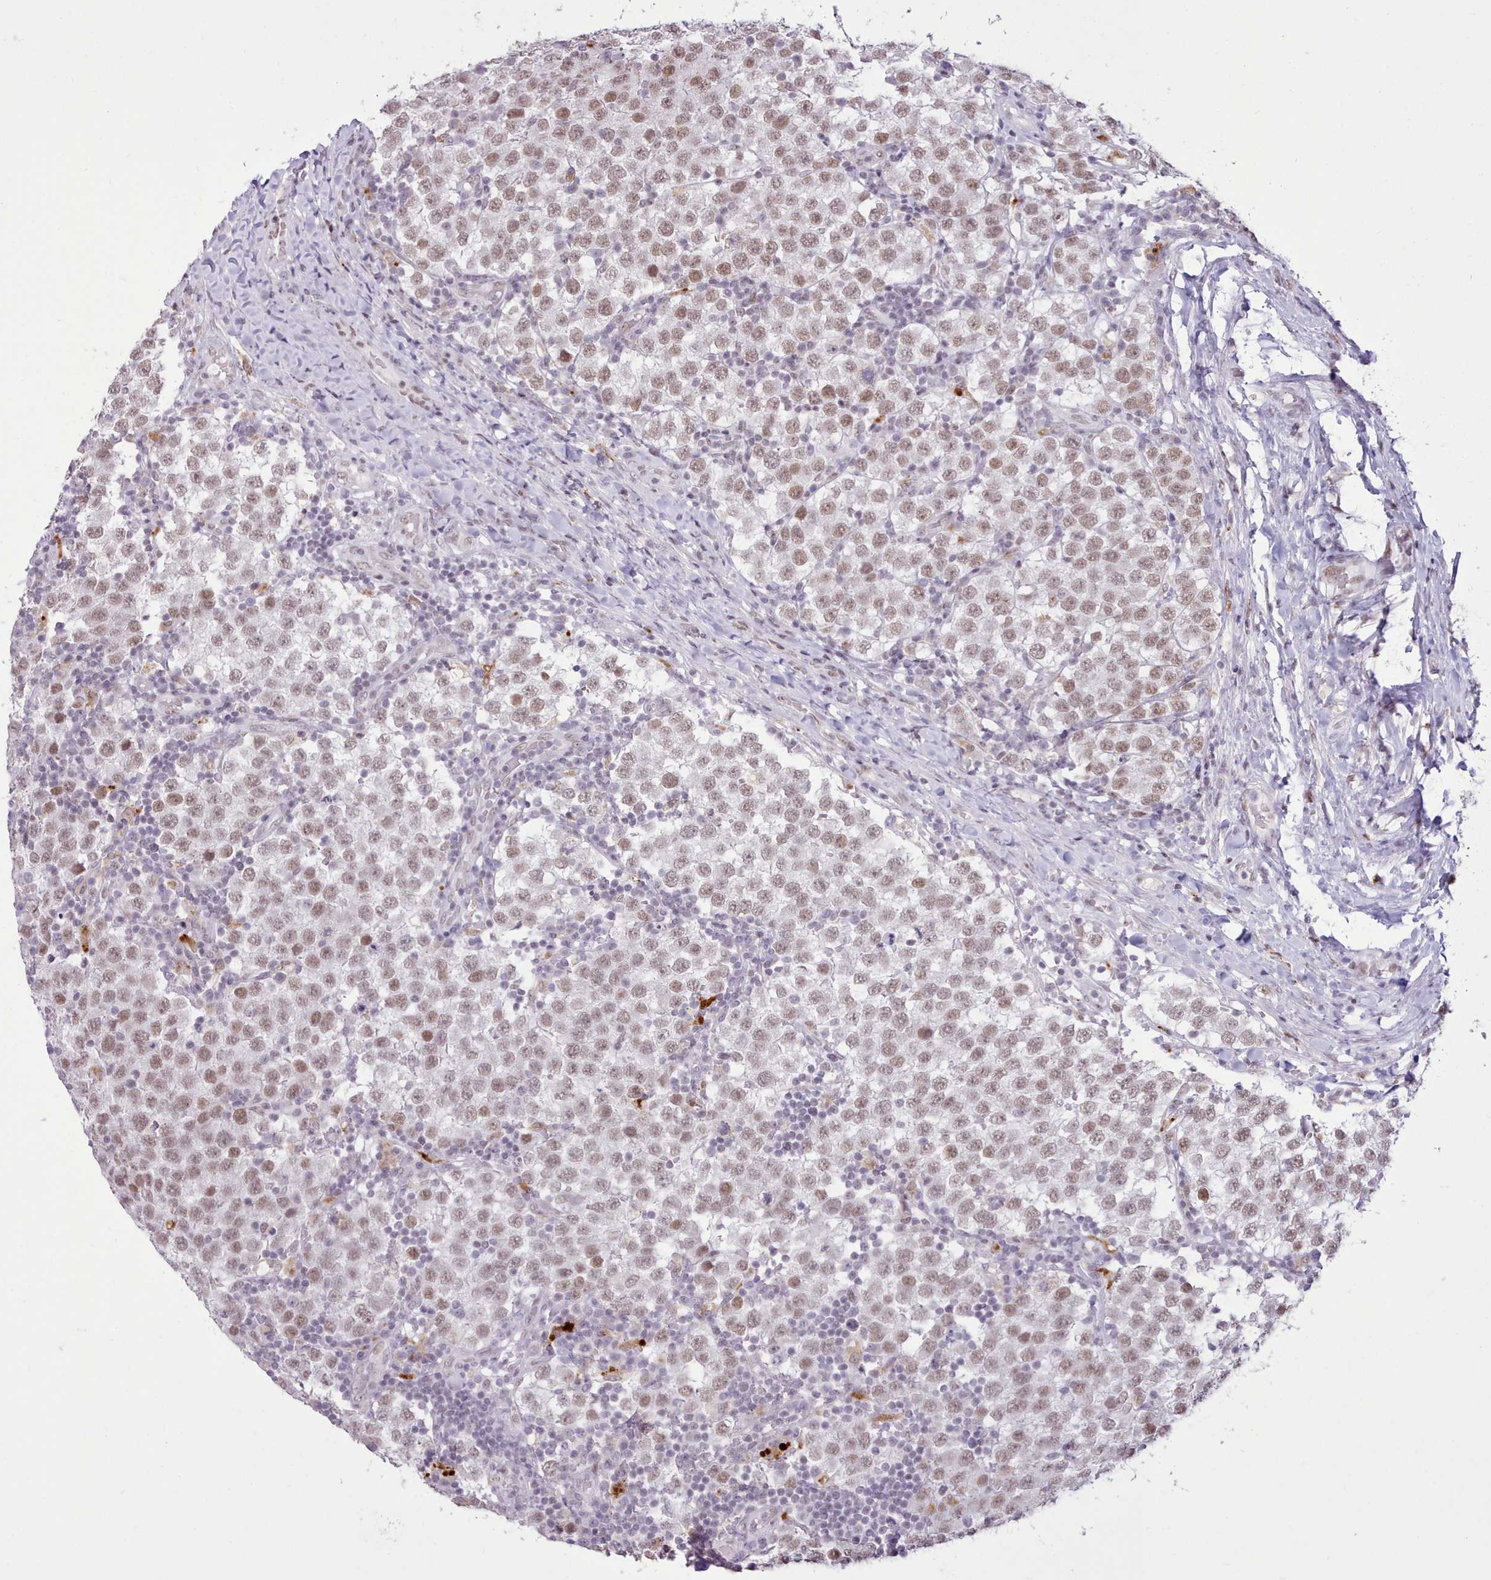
{"staining": {"intensity": "moderate", "quantity": ">75%", "location": "nuclear"}, "tissue": "testis cancer", "cell_type": "Tumor cells", "image_type": "cancer", "snomed": [{"axis": "morphology", "description": "Seminoma, NOS"}, {"axis": "topography", "description": "Testis"}], "caption": "This image demonstrates IHC staining of testis seminoma, with medium moderate nuclear positivity in about >75% of tumor cells.", "gene": "TAF15", "patient": {"sex": "male", "age": 34}}